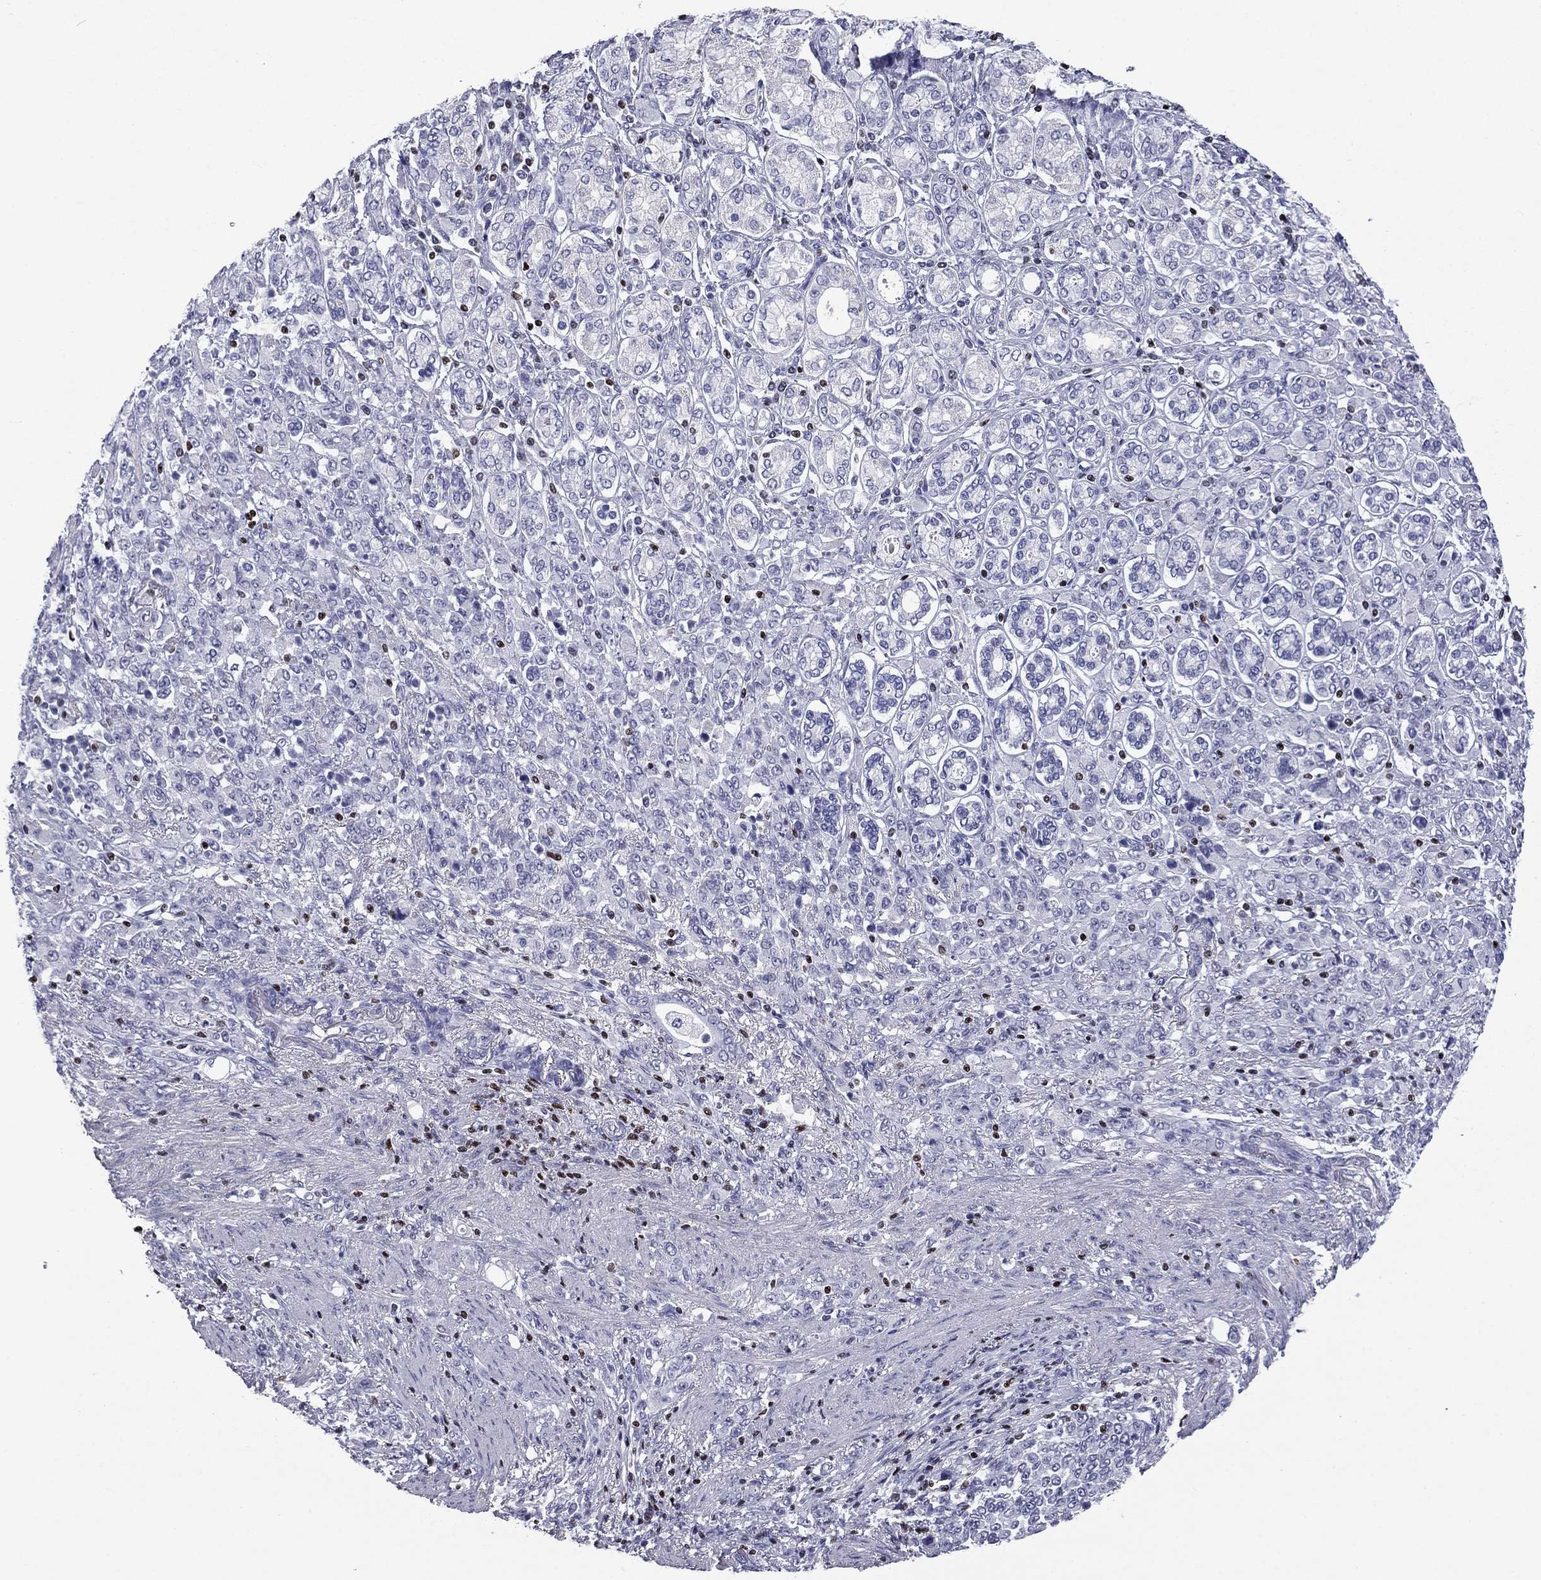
{"staining": {"intensity": "negative", "quantity": "none", "location": "none"}, "tissue": "stomach cancer", "cell_type": "Tumor cells", "image_type": "cancer", "snomed": [{"axis": "morphology", "description": "Normal tissue, NOS"}, {"axis": "morphology", "description": "Adenocarcinoma, NOS"}, {"axis": "topography", "description": "Stomach"}], "caption": "DAB immunohistochemical staining of human stomach adenocarcinoma reveals no significant positivity in tumor cells.", "gene": "IKZF3", "patient": {"sex": "female", "age": 79}}